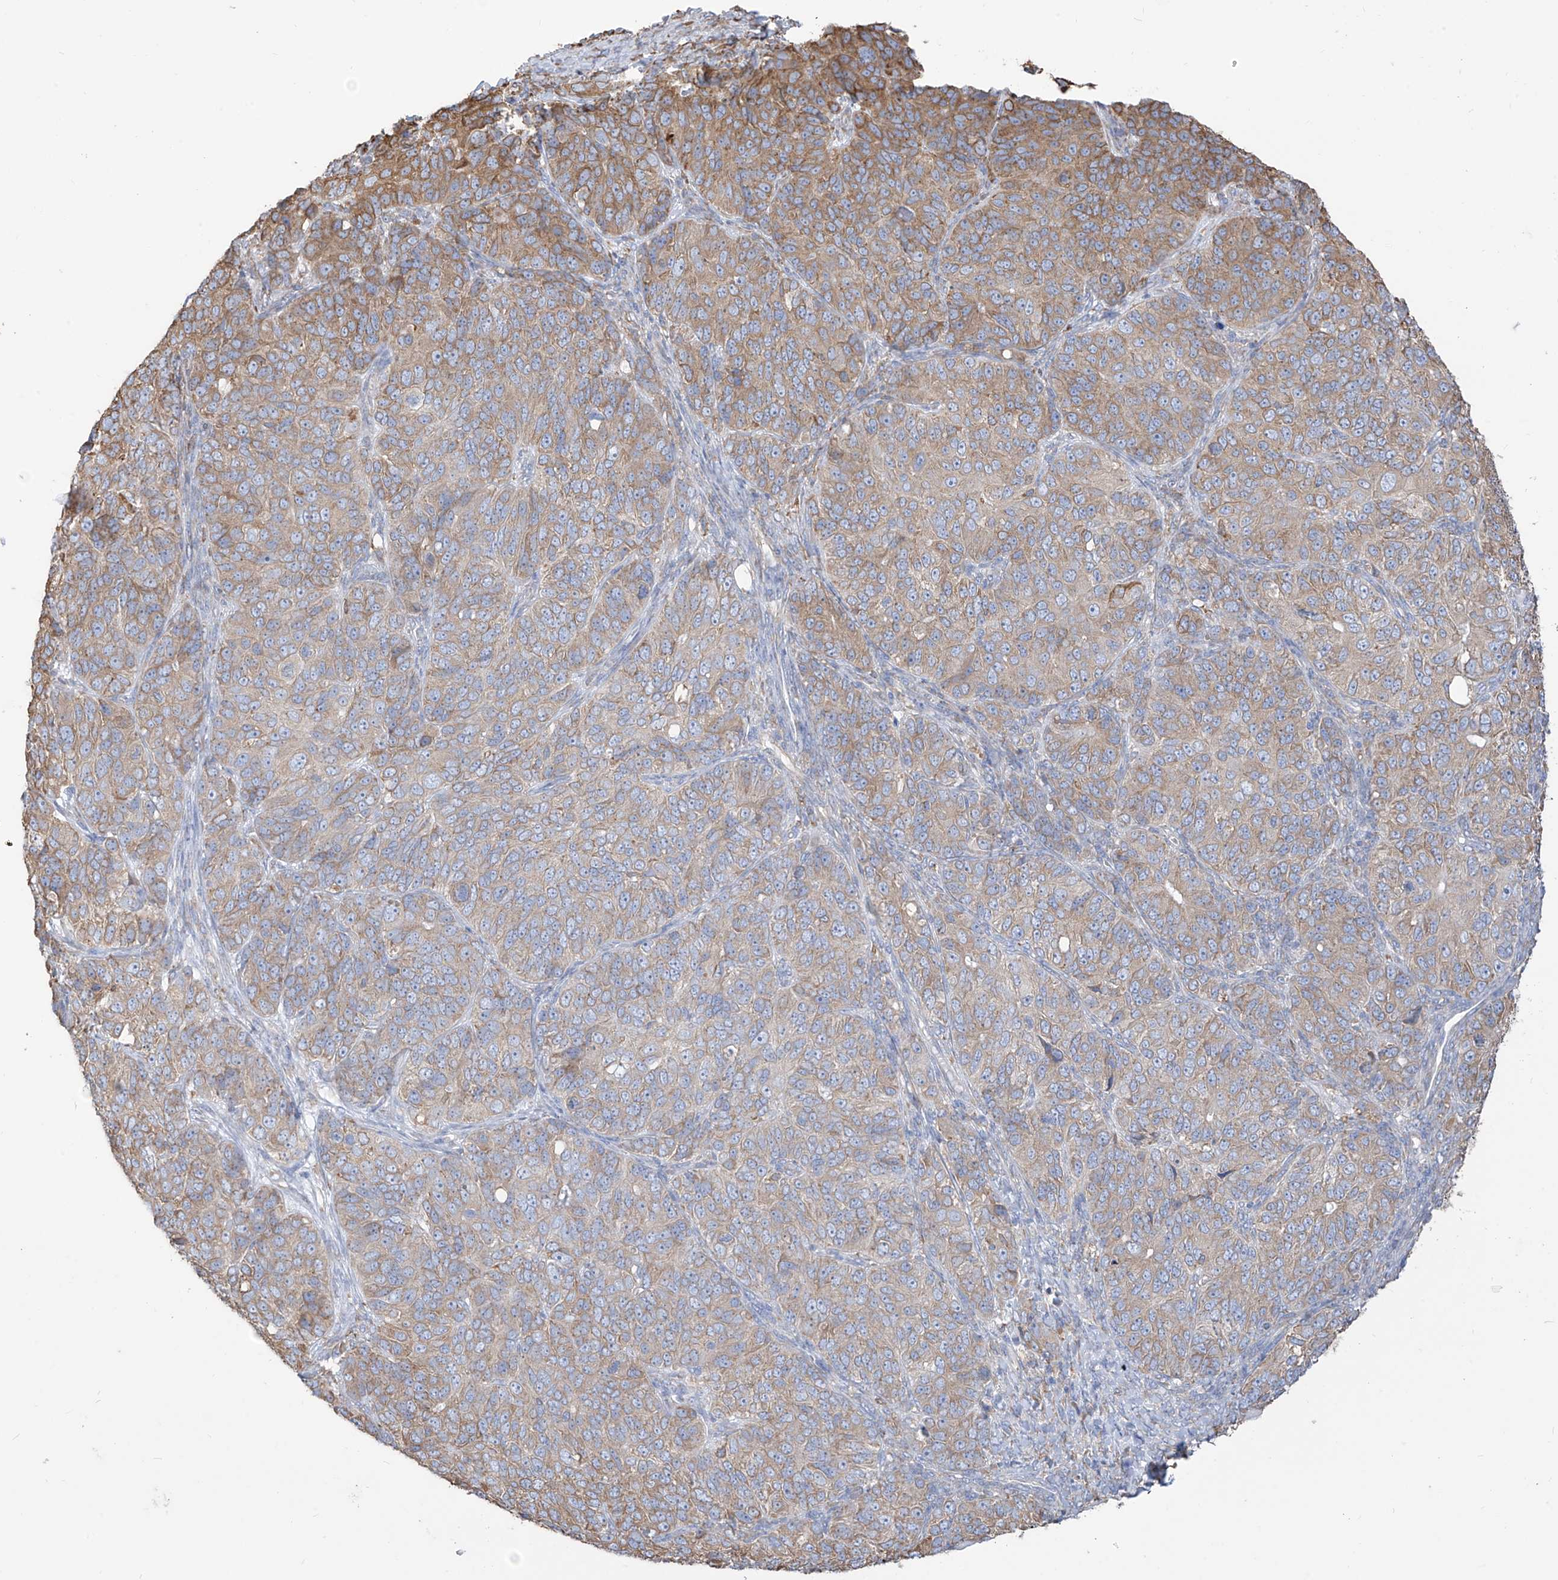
{"staining": {"intensity": "moderate", "quantity": "25%-75%", "location": "cytoplasmic/membranous"}, "tissue": "ovarian cancer", "cell_type": "Tumor cells", "image_type": "cancer", "snomed": [{"axis": "morphology", "description": "Carcinoma, endometroid"}, {"axis": "topography", "description": "Ovary"}], "caption": "The image shows immunohistochemical staining of endometroid carcinoma (ovarian). There is moderate cytoplasmic/membranous positivity is appreciated in about 25%-75% of tumor cells. The staining was performed using DAB to visualize the protein expression in brown, while the nuclei were stained in blue with hematoxylin (Magnification: 20x).", "gene": "PDIA6", "patient": {"sex": "female", "age": 51}}